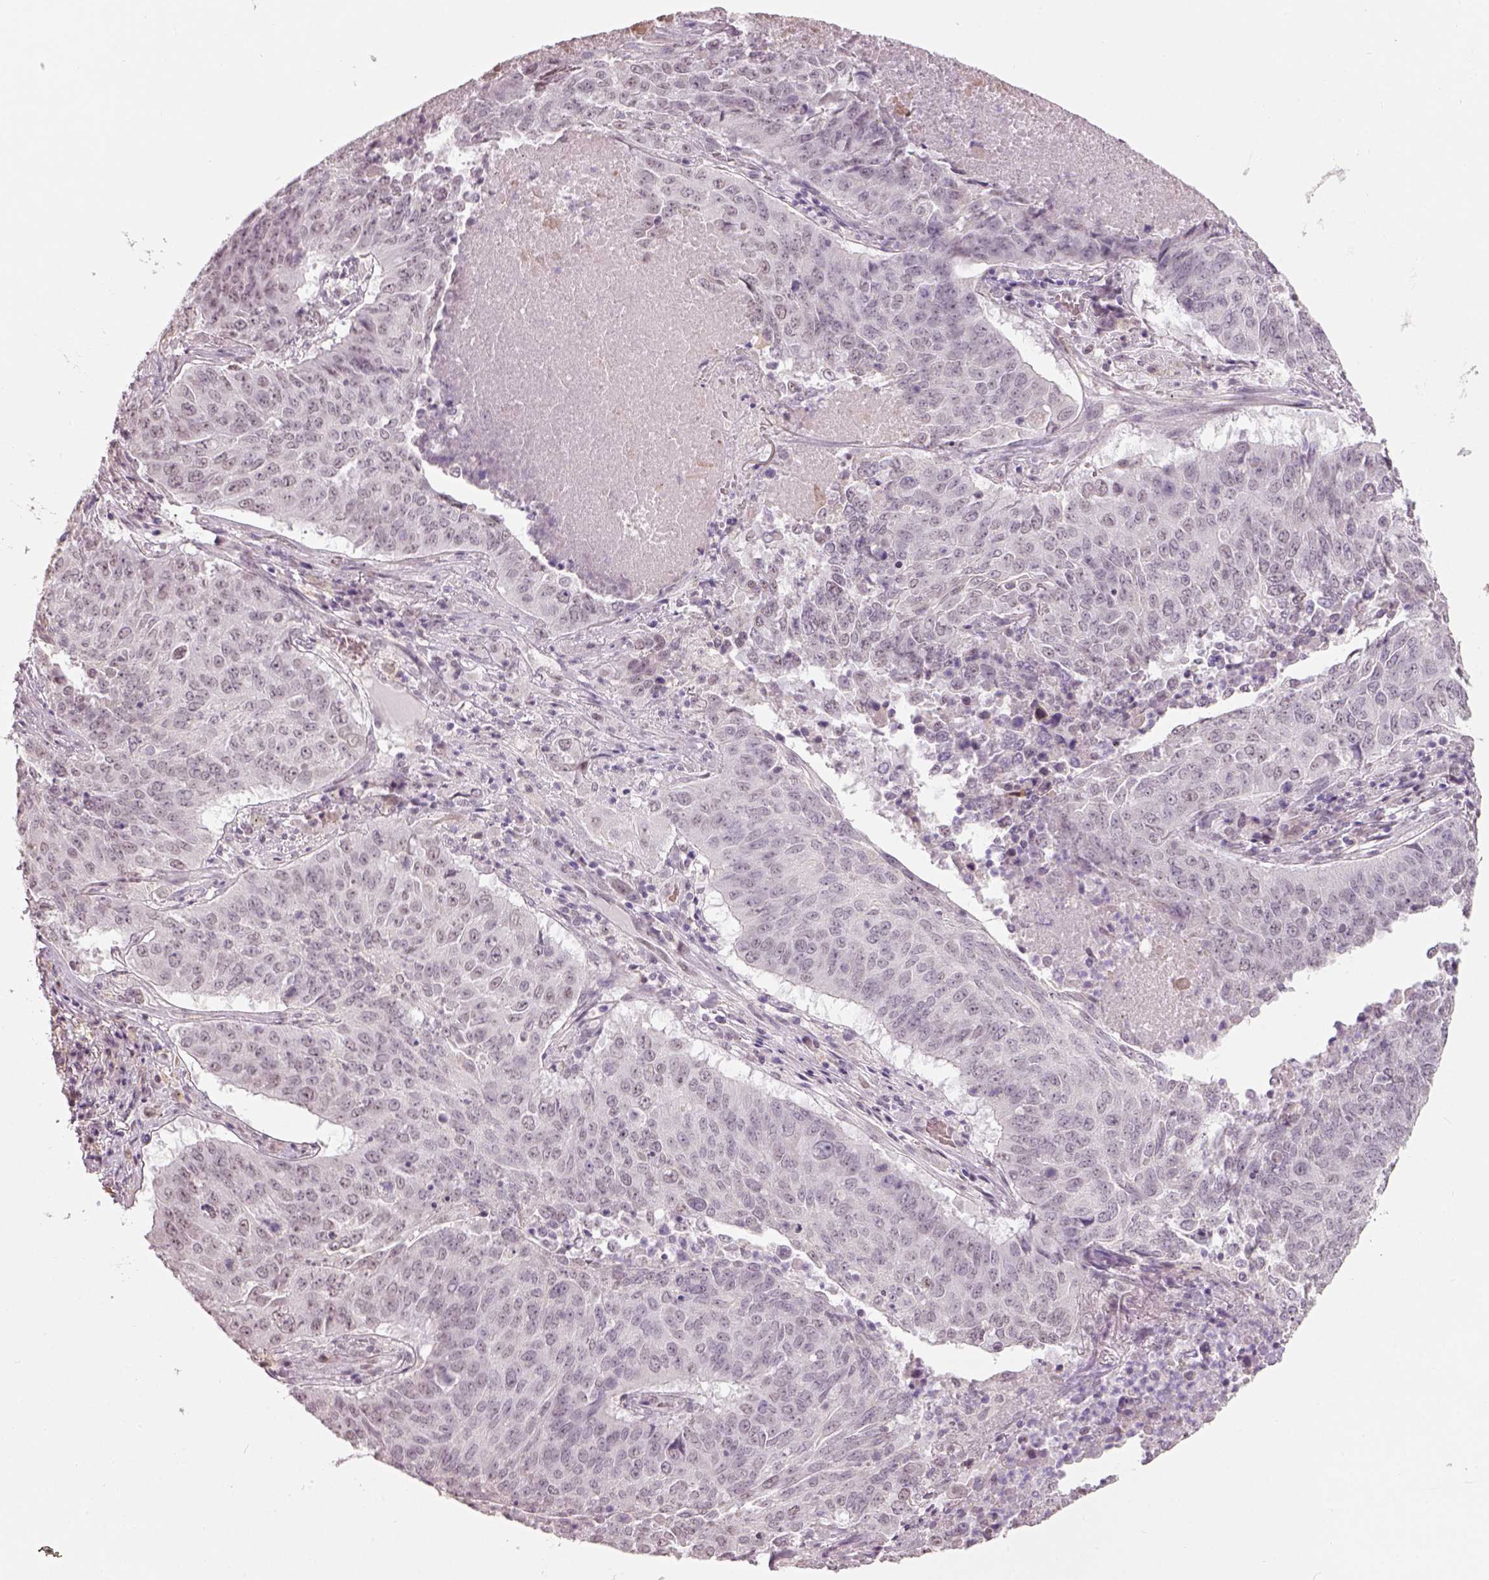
{"staining": {"intensity": "negative", "quantity": "none", "location": "none"}, "tissue": "lung cancer", "cell_type": "Tumor cells", "image_type": "cancer", "snomed": [{"axis": "morphology", "description": "Normal tissue, NOS"}, {"axis": "morphology", "description": "Squamous cell carcinoma, NOS"}, {"axis": "topography", "description": "Bronchus"}, {"axis": "topography", "description": "Lung"}], "caption": "Immunohistochemistry (IHC) photomicrograph of human lung cancer stained for a protein (brown), which reveals no staining in tumor cells.", "gene": "NAT8", "patient": {"sex": "male", "age": 64}}